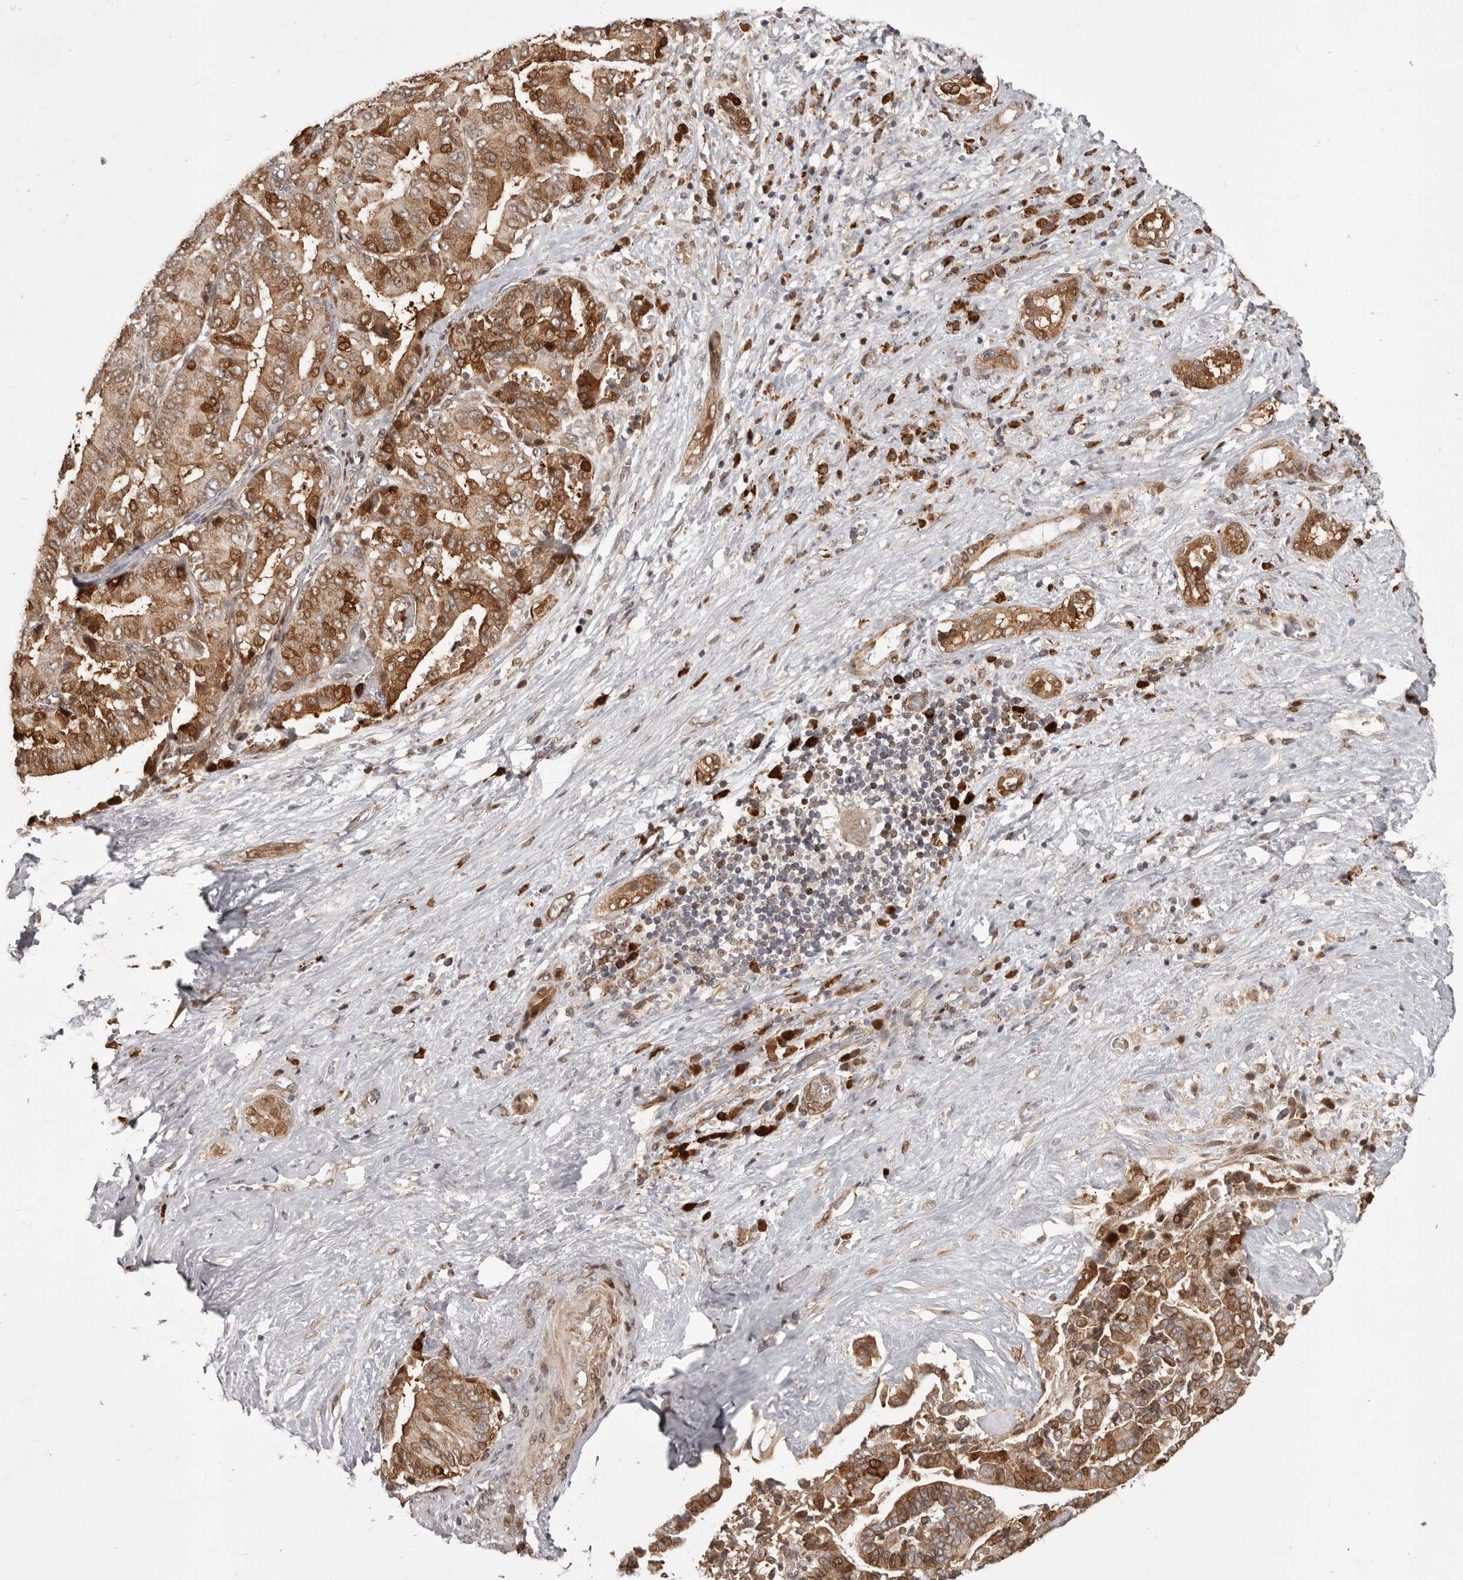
{"staining": {"intensity": "moderate", "quantity": ">75%", "location": "cytoplasmic/membranous"}, "tissue": "liver cancer", "cell_type": "Tumor cells", "image_type": "cancer", "snomed": [{"axis": "morphology", "description": "Cholangiocarcinoma"}, {"axis": "topography", "description": "Liver"}], "caption": "An IHC histopathology image of tumor tissue is shown. Protein staining in brown labels moderate cytoplasmic/membranous positivity in liver cholangiocarcinoma within tumor cells.", "gene": "GFOD1", "patient": {"sex": "female", "age": 75}}